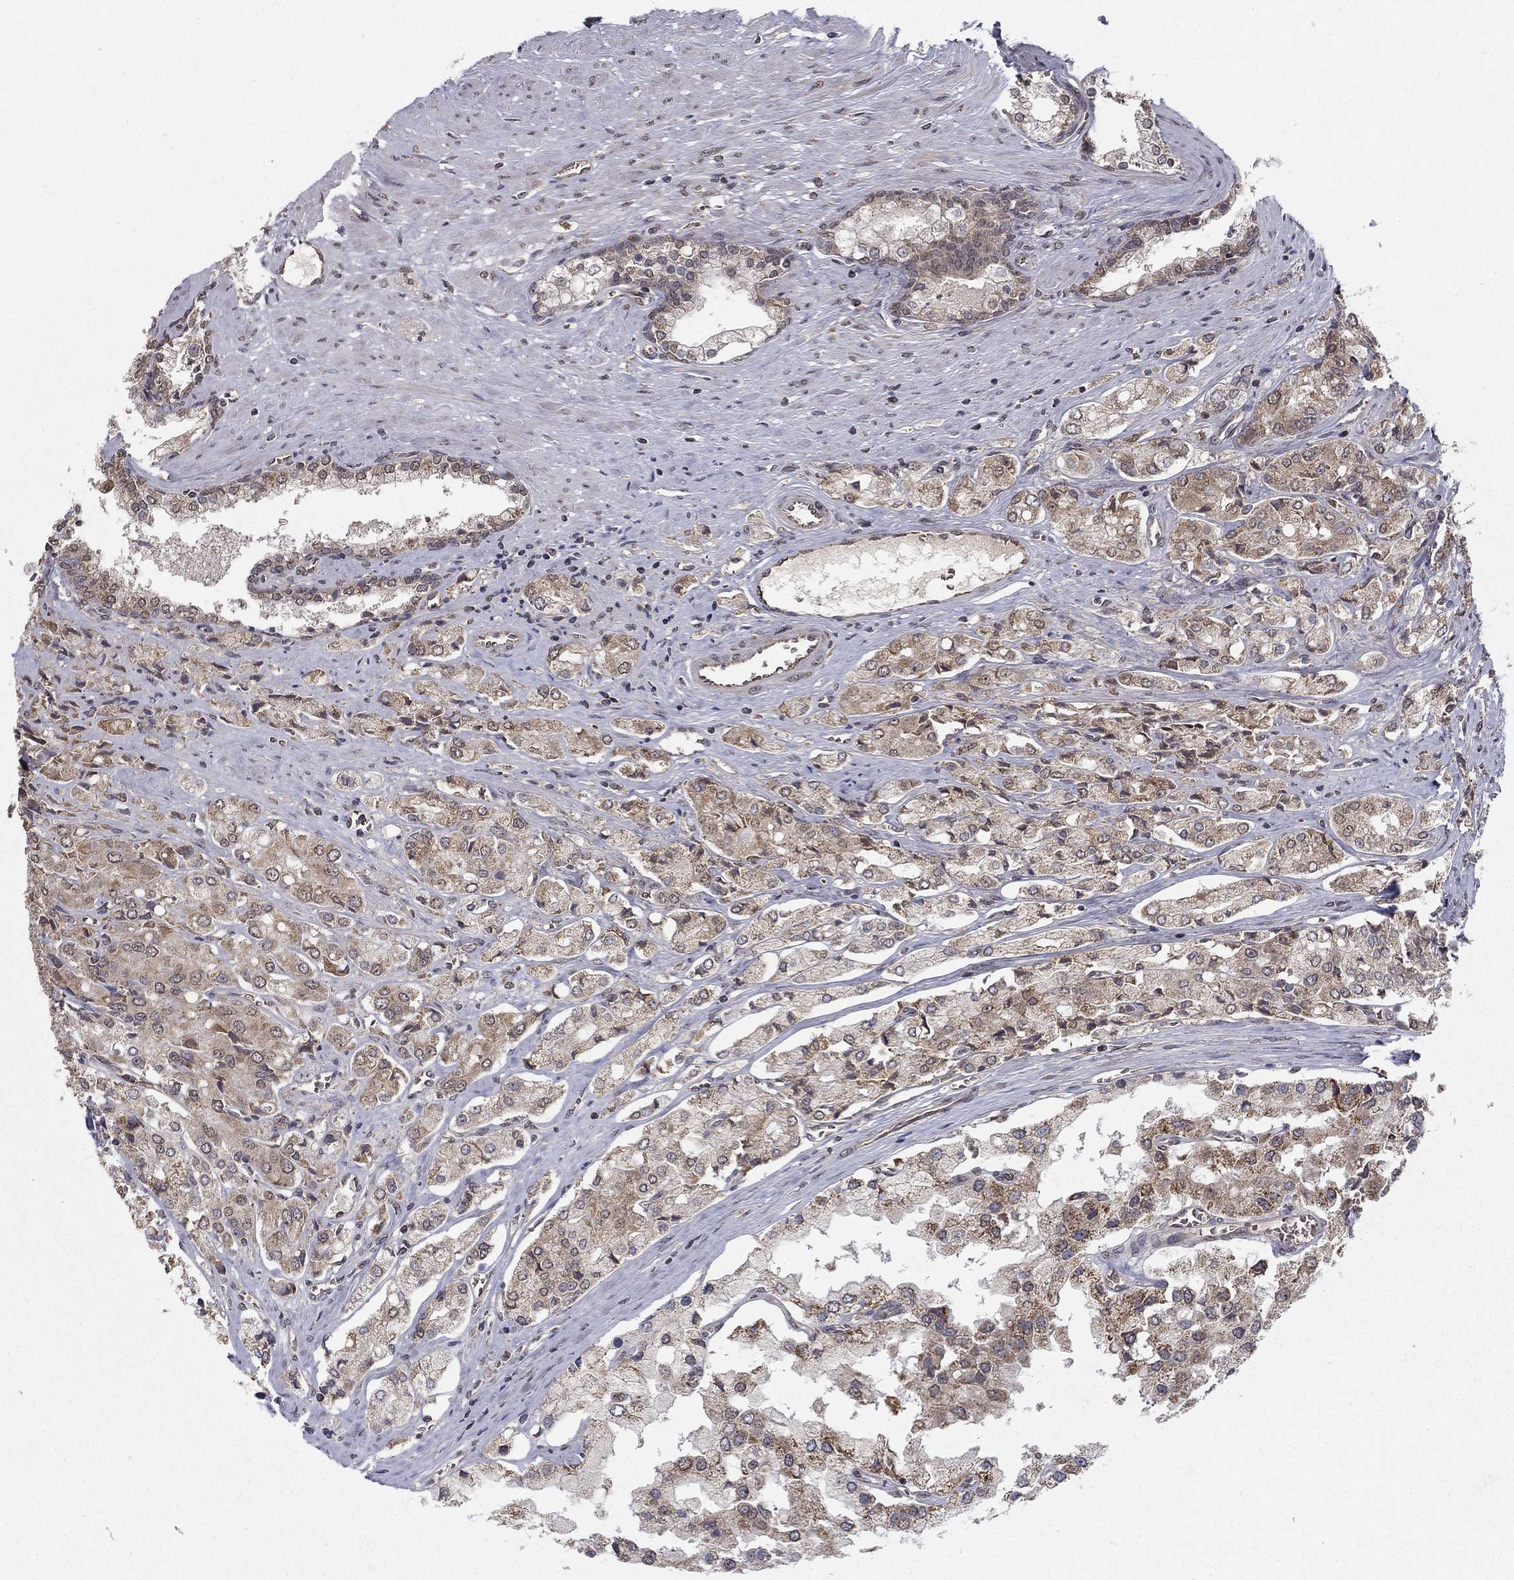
{"staining": {"intensity": "weak", "quantity": "25%-75%", "location": "cytoplasmic/membranous"}, "tissue": "prostate cancer", "cell_type": "Tumor cells", "image_type": "cancer", "snomed": [{"axis": "morphology", "description": "Adenocarcinoma, NOS"}, {"axis": "topography", "description": "Prostate and seminal vesicle, NOS"}, {"axis": "topography", "description": "Prostate"}], "caption": "Immunohistochemical staining of human prostate cancer displays weak cytoplasmic/membranous protein expression in approximately 25%-75% of tumor cells.", "gene": "SLC2A13", "patient": {"sex": "male", "age": 67}}